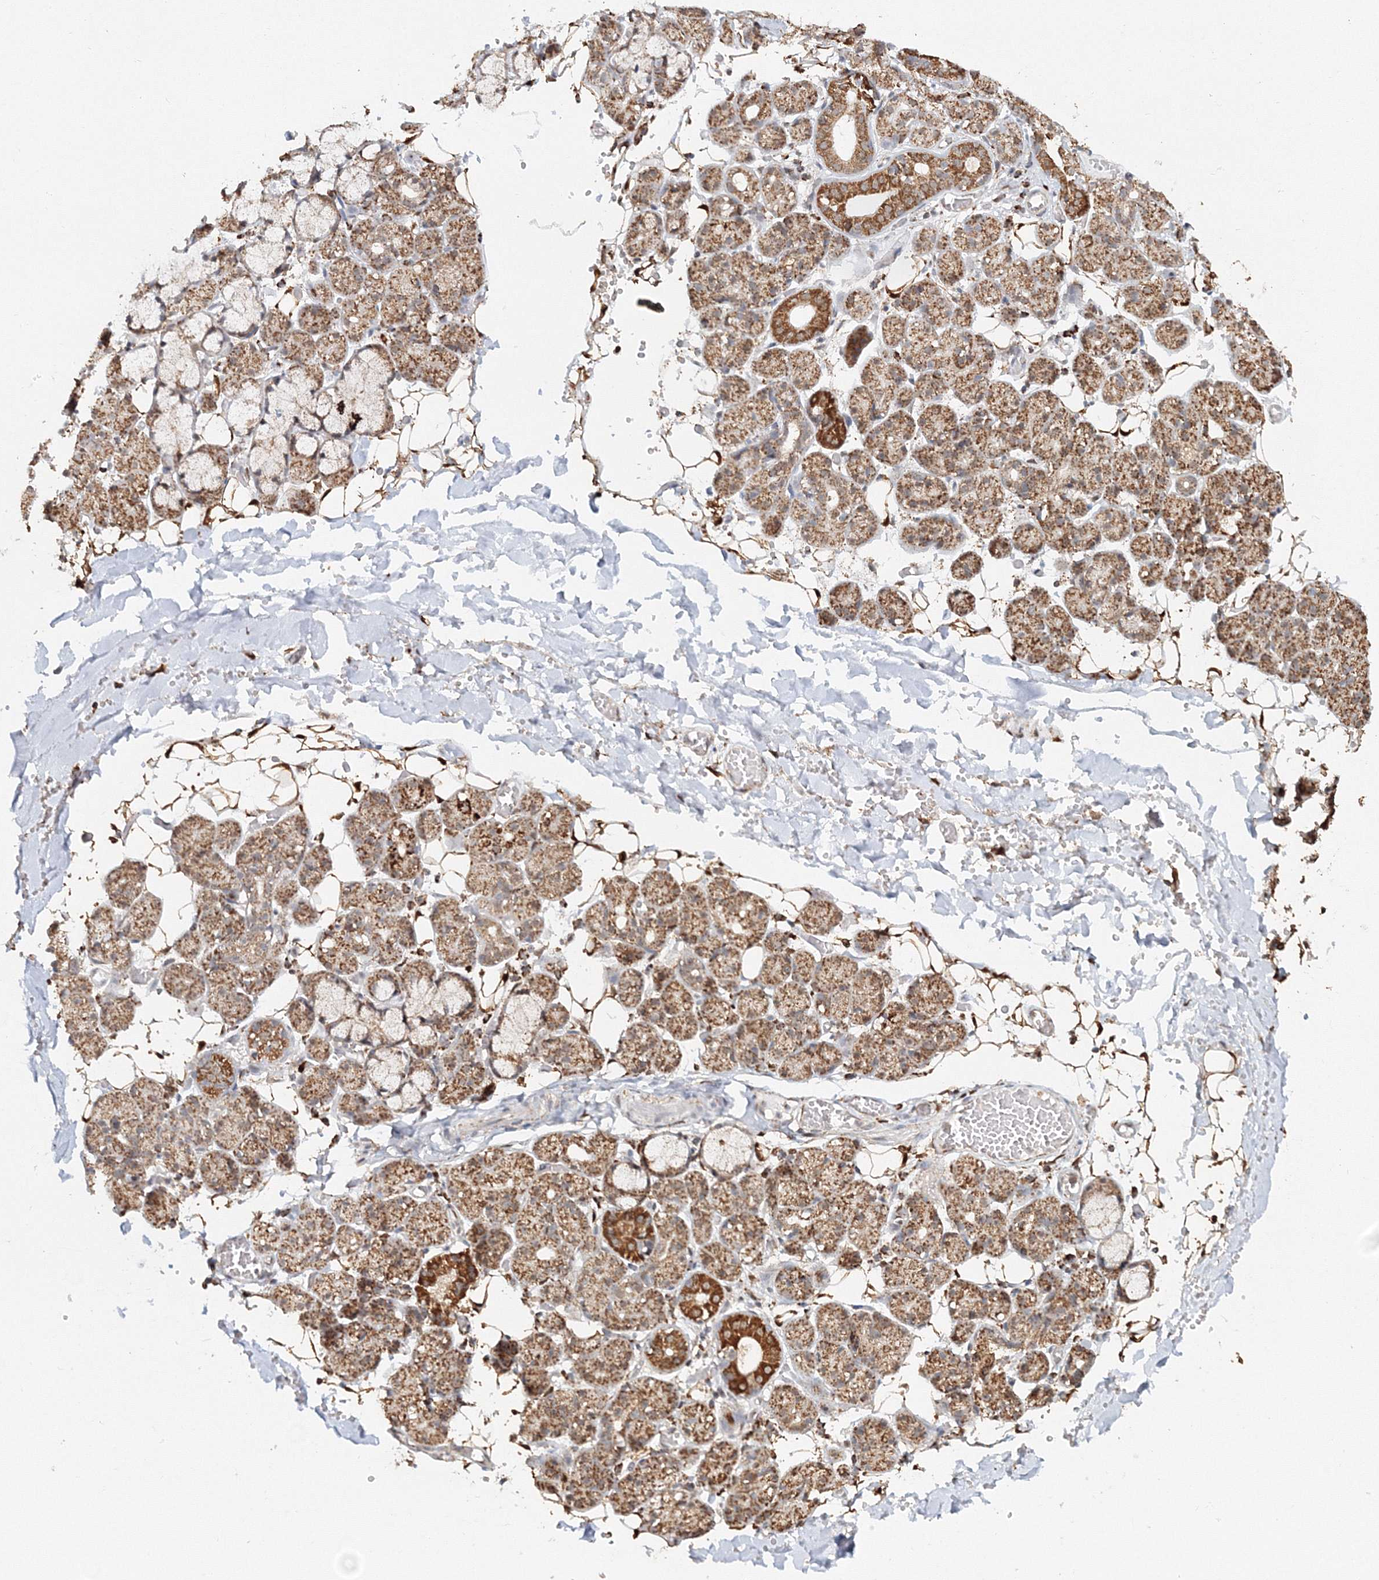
{"staining": {"intensity": "strong", "quantity": "25%-75%", "location": "cytoplasmic/membranous"}, "tissue": "salivary gland", "cell_type": "Glandular cells", "image_type": "normal", "snomed": [{"axis": "morphology", "description": "Normal tissue, NOS"}, {"axis": "topography", "description": "Salivary gland"}], "caption": "Normal salivary gland exhibits strong cytoplasmic/membranous positivity in approximately 25%-75% of glandular cells, visualized by immunohistochemistry. The staining was performed using DAB (3,3'-diaminobenzidine), with brown indicating positive protein expression. Nuclei are stained blue with hematoxylin.", "gene": "PSMD6", "patient": {"sex": "male", "age": 63}}